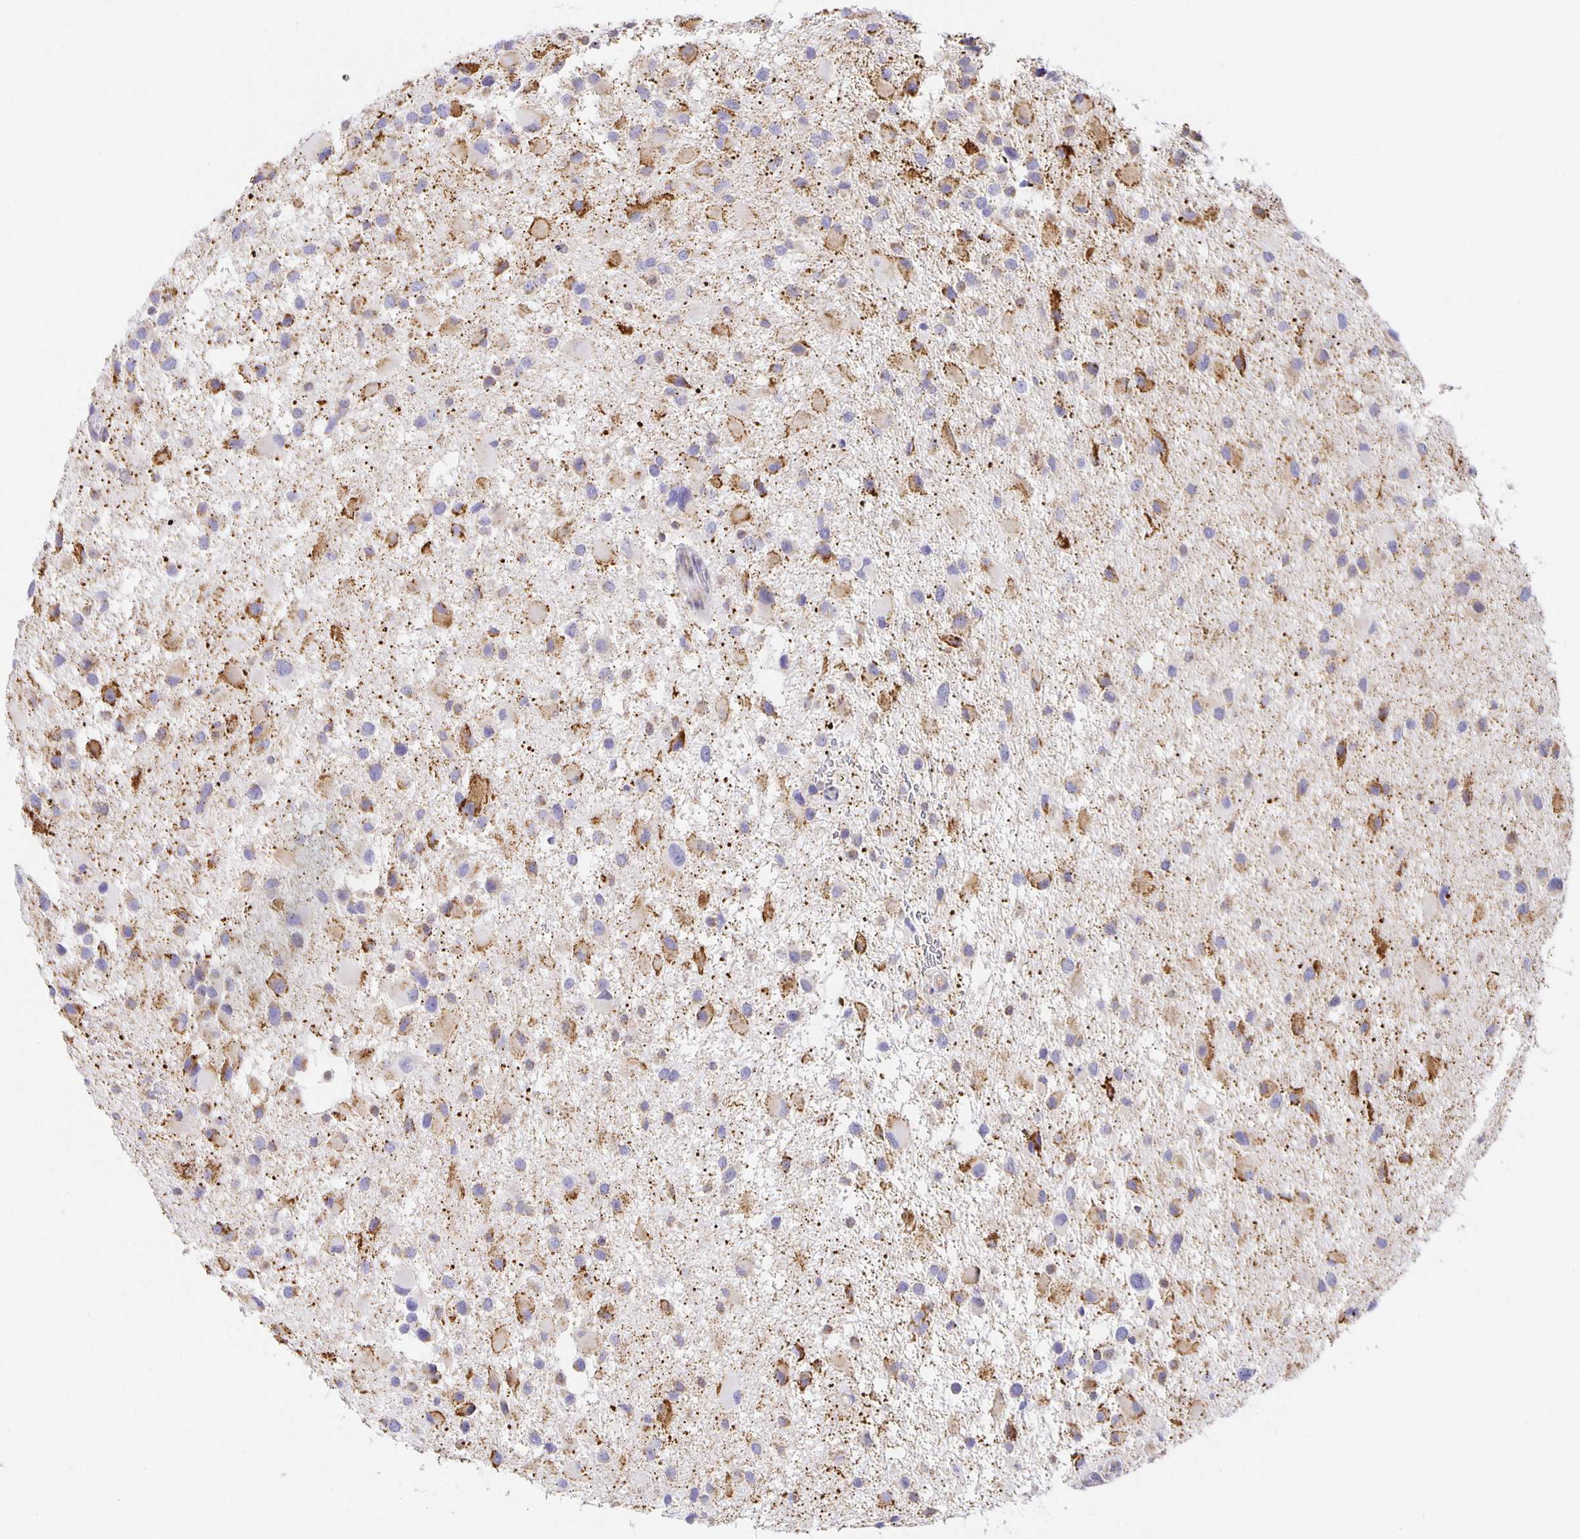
{"staining": {"intensity": "moderate", "quantity": "<25%", "location": "cytoplasmic/membranous"}, "tissue": "glioma", "cell_type": "Tumor cells", "image_type": "cancer", "snomed": [{"axis": "morphology", "description": "Glioma, malignant, High grade"}, {"axis": "topography", "description": "Brain"}], "caption": "Glioma was stained to show a protein in brown. There is low levels of moderate cytoplasmic/membranous expression in approximately <25% of tumor cells.", "gene": "FLRT3", "patient": {"sex": "female", "age": 40}}